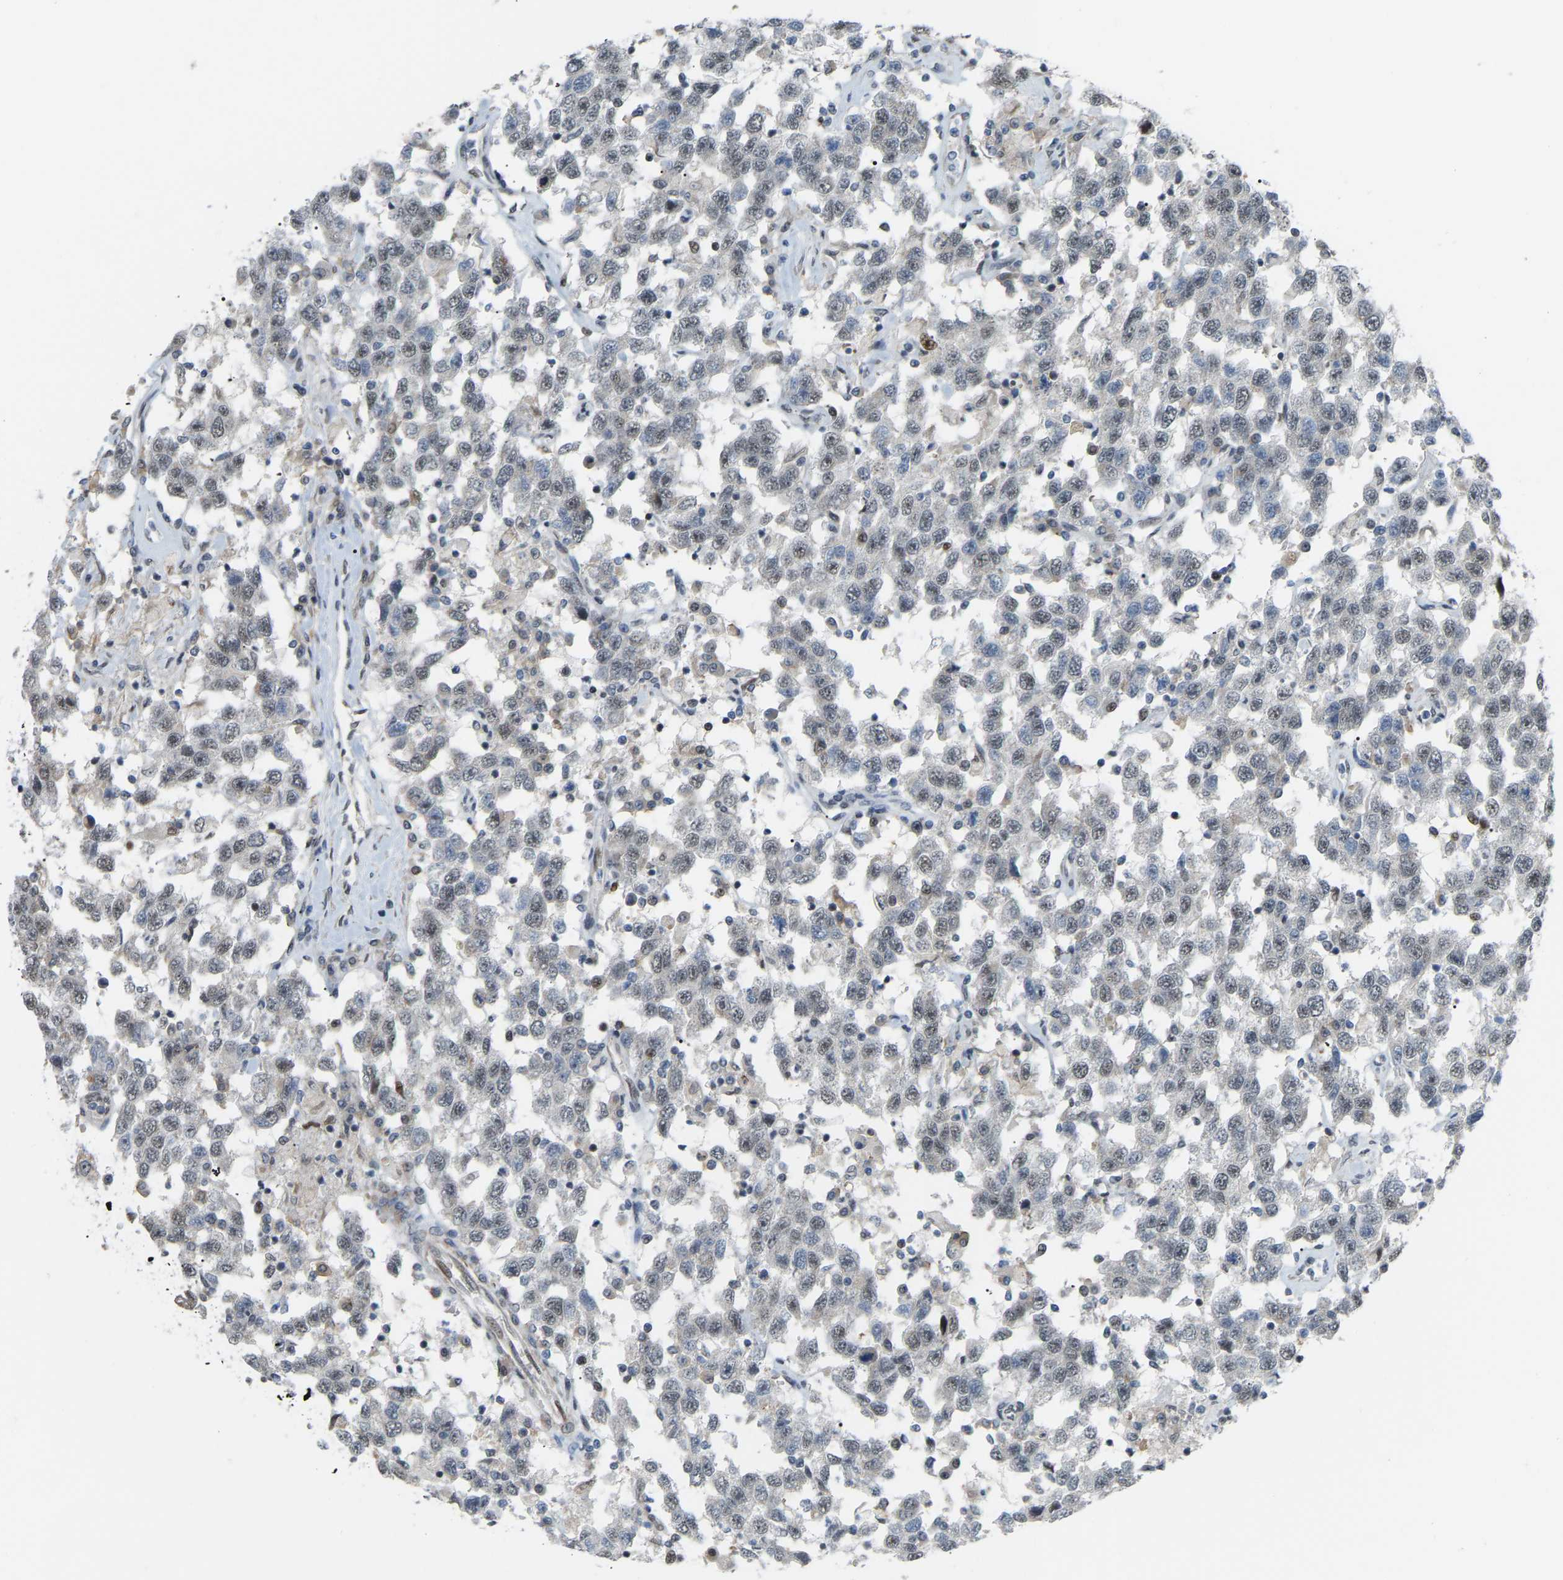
{"staining": {"intensity": "negative", "quantity": "none", "location": "none"}, "tissue": "testis cancer", "cell_type": "Tumor cells", "image_type": "cancer", "snomed": [{"axis": "morphology", "description": "Seminoma, NOS"}, {"axis": "topography", "description": "Testis"}], "caption": "Seminoma (testis) was stained to show a protein in brown. There is no significant positivity in tumor cells. (DAB IHC, high magnification).", "gene": "CROT", "patient": {"sex": "male", "age": 41}}